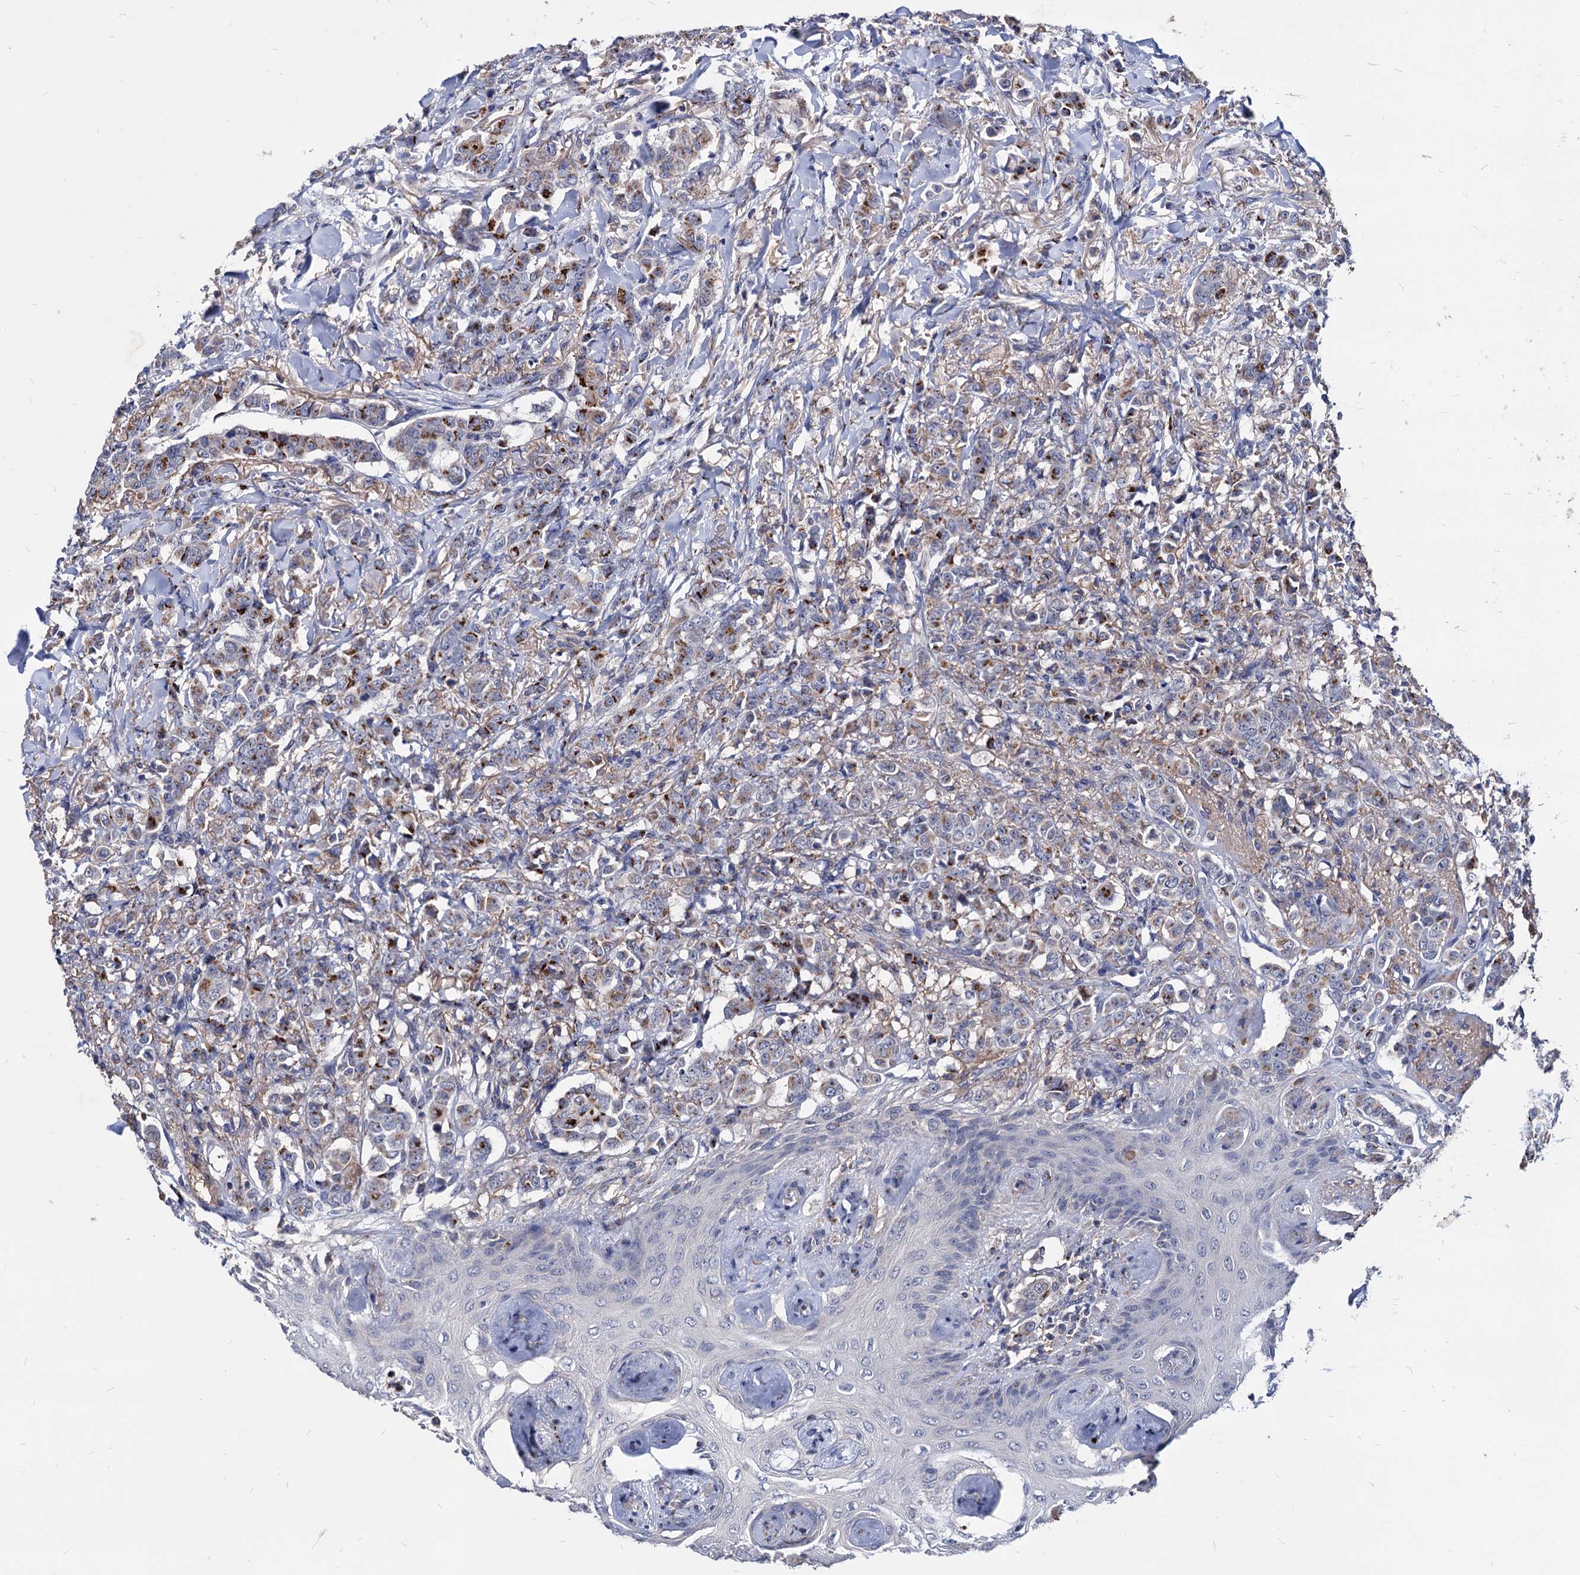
{"staining": {"intensity": "strong", "quantity": "25%-75%", "location": "cytoplasmic/membranous"}, "tissue": "breast cancer", "cell_type": "Tumor cells", "image_type": "cancer", "snomed": [{"axis": "morphology", "description": "Duct carcinoma"}, {"axis": "topography", "description": "Breast"}], "caption": "DAB (3,3'-diaminobenzidine) immunohistochemical staining of breast cancer (invasive ductal carcinoma) reveals strong cytoplasmic/membranous protein expression in approximately 25%-75% of tumor cells.", "gene": "ESD", "patient": {"sex": "female", "age": 40}}